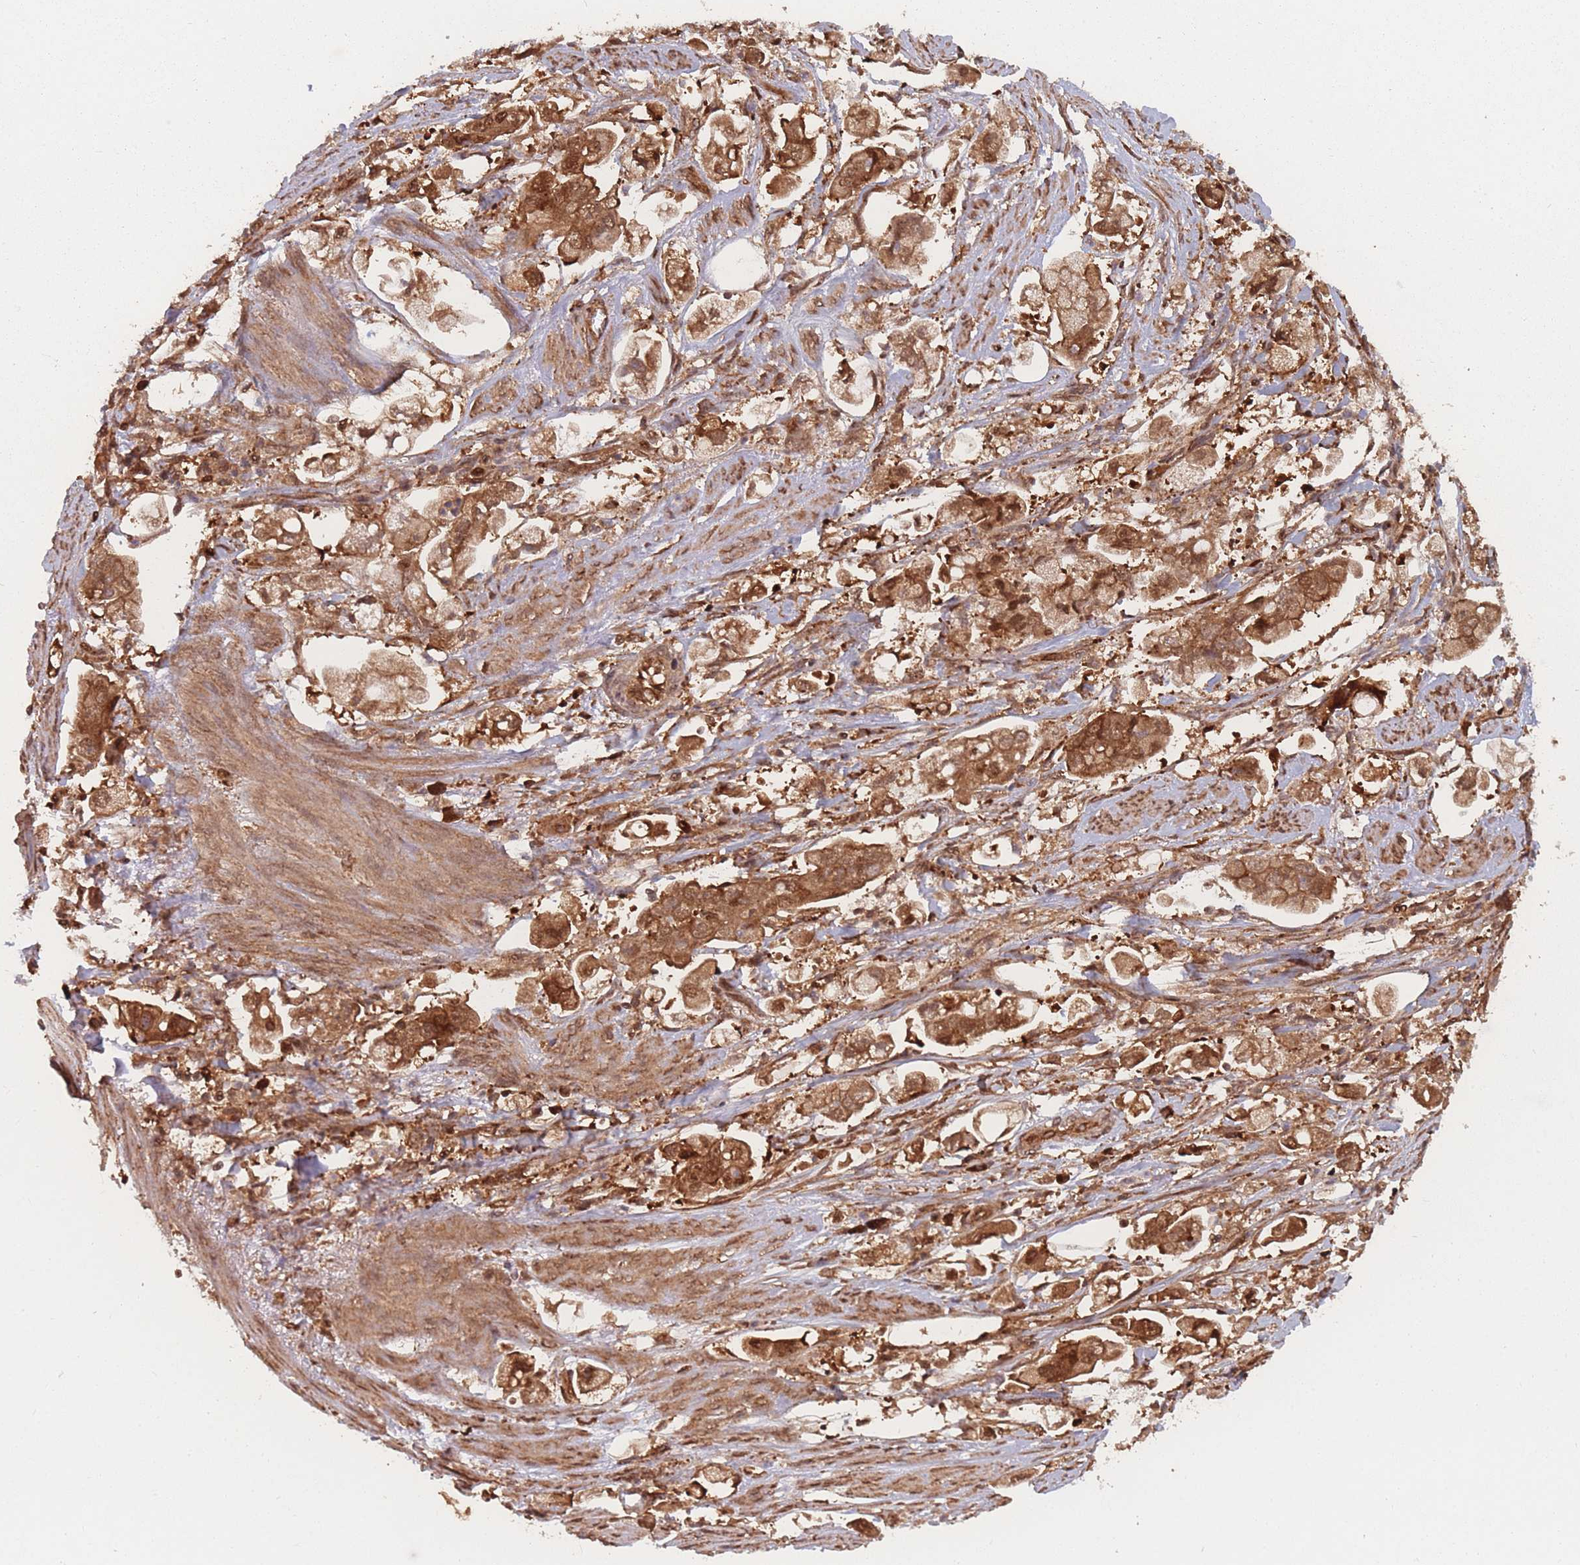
{"staining": {"intensity": "strong", "quantity": ">75%", "location": "cytoplasmic/membranous"}, "tissue": "stomach cancer", "cell_type": "Tumor cells", "image_type": "cancer", "snomed": [{"axis": "morphology", "description": "Adenocarcinoma, NOS"}, {"axis": "topography", "description": "Stomach"}], "caption": "Stomach cancer stained for a protein exhibits strong cytoplasmic/membranous positivity in tumor cells.", "gene": "PODXL2", "patient": {"sex": "male", "age": 62}}